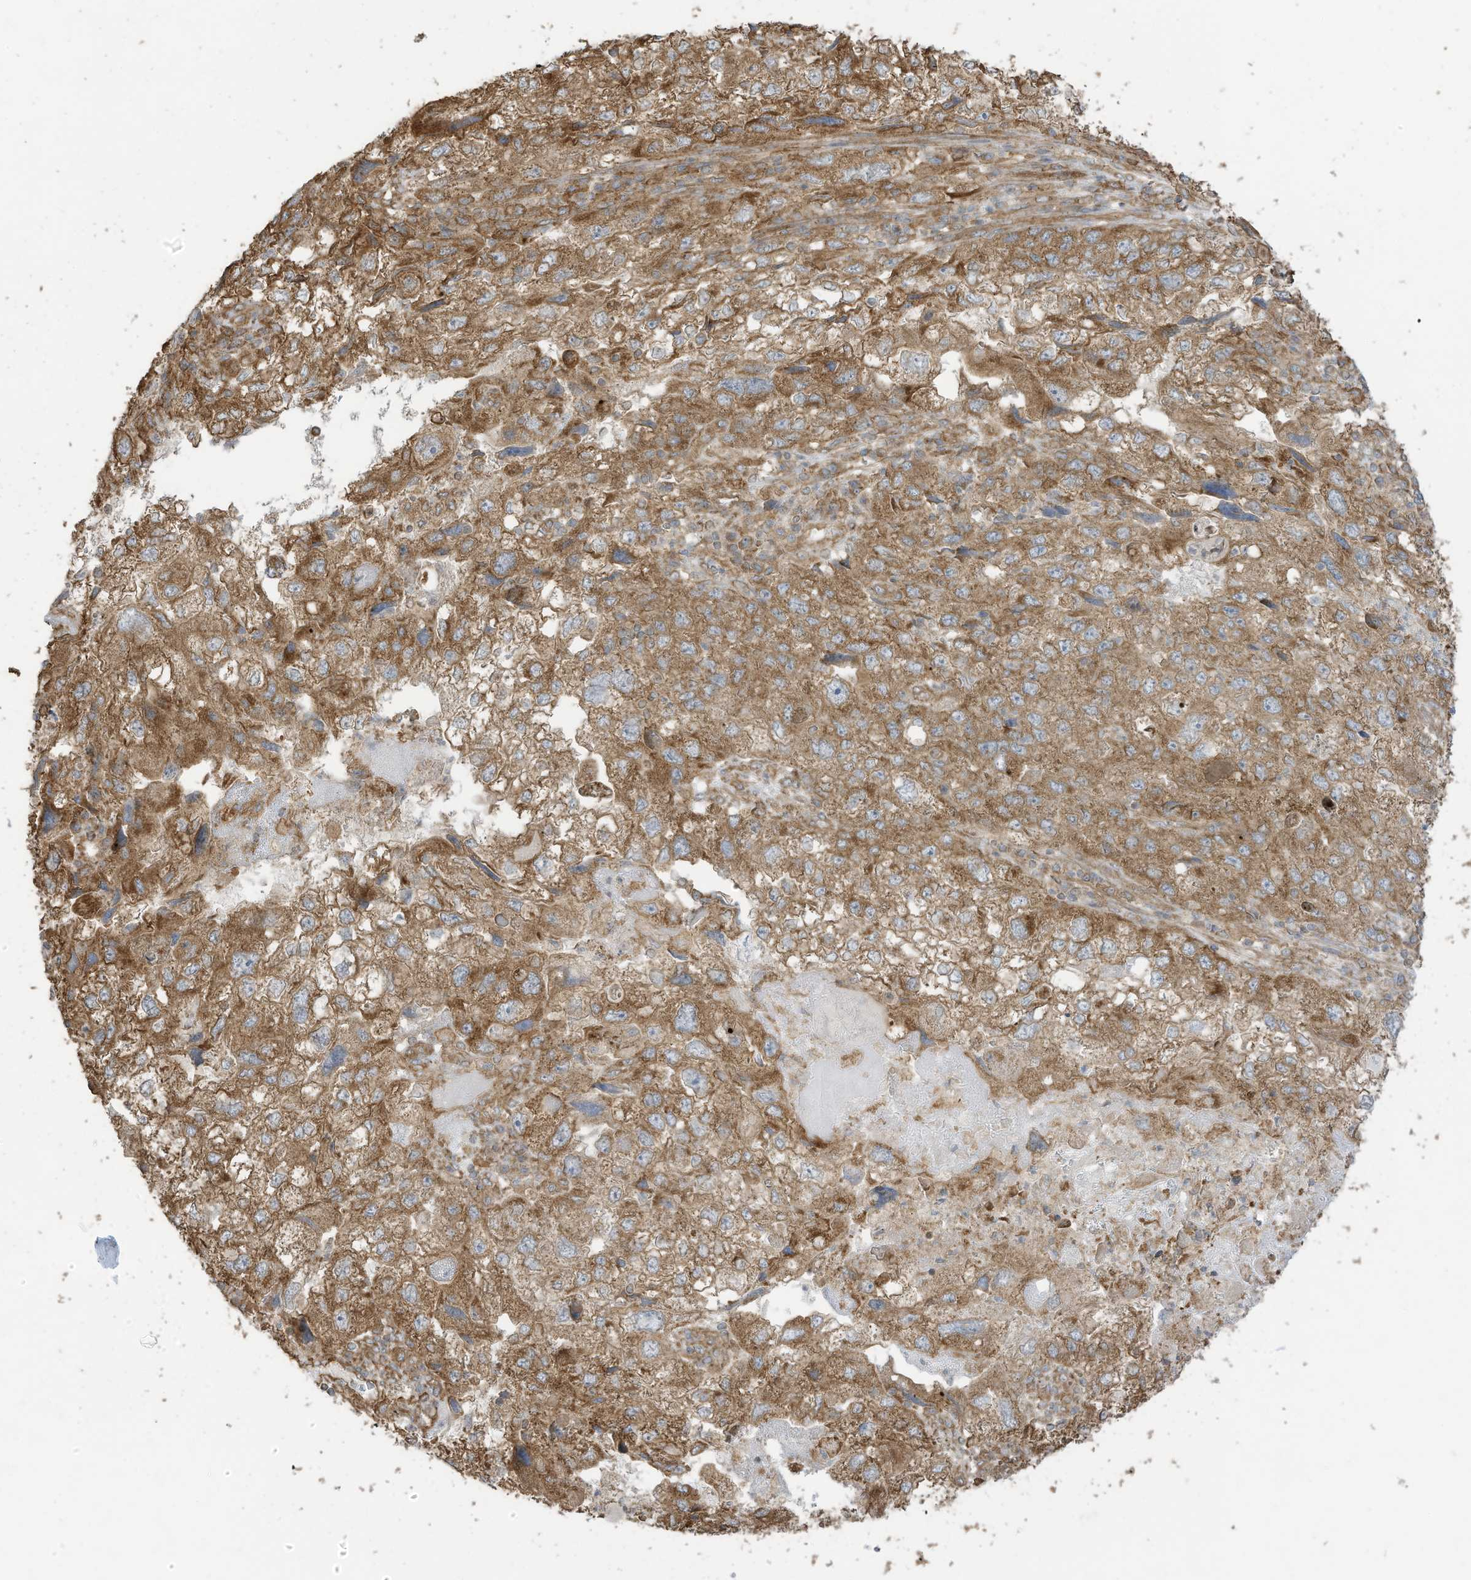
{"staining": {"intensity": "moderate", "quantity": ">75%", "location": "cytoplasmic/membranous"}, "tissue": "endometrial cancer", "cell_type": "Tumor cells", "image_type": "cancer", "snomed": [{"axis": "morphology", "description": "Adenocarcinoma, NOS"}, {"axis": "topography", "description": "Endometrium"}], "caption": "Human endometrial cancer (adenocarcinoma) stained with a brown dye shows moderate cytoplasmic/membranous positive expression in approximately >75% of tumor cells.", "gene": "CGAS", "patient": {"sex": "female", "age": 49}}